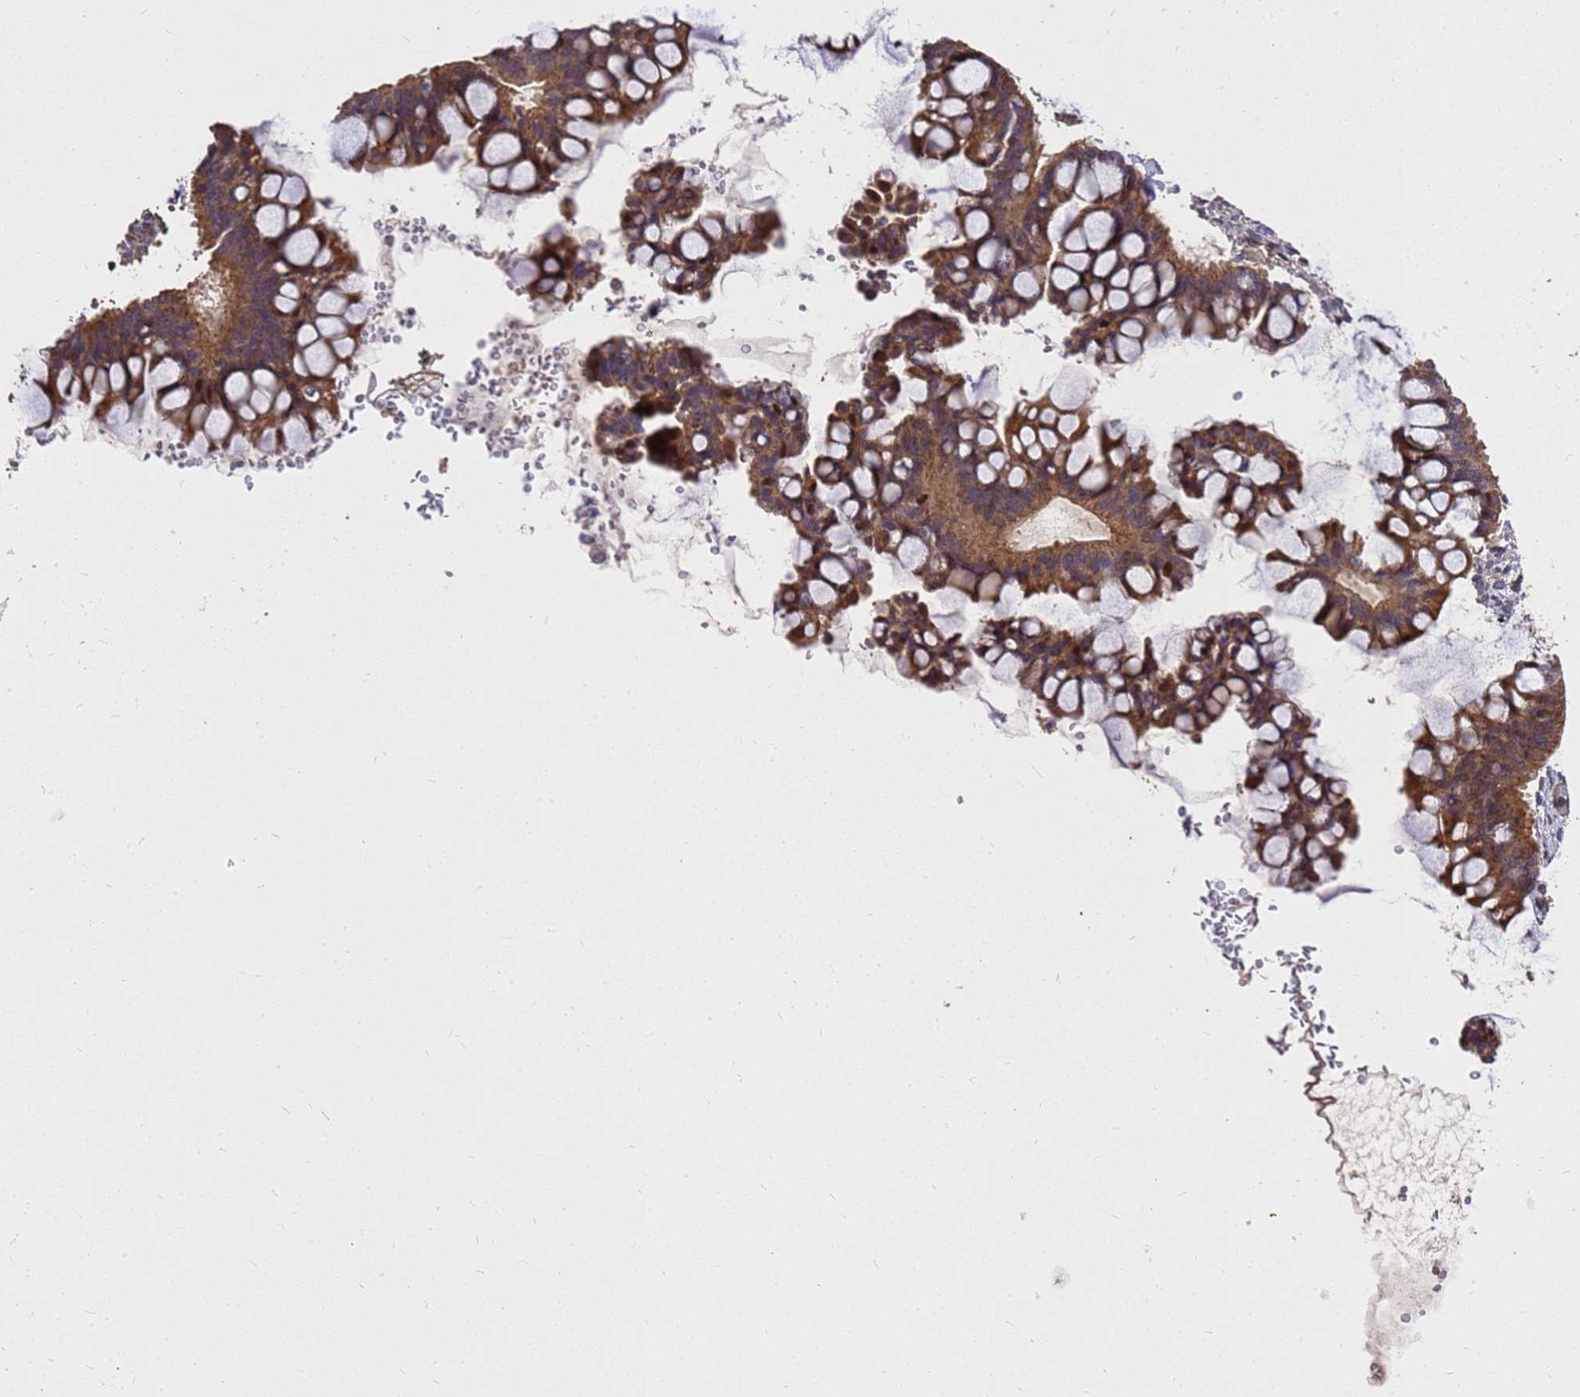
{"staining": {"intensity": "moderate", "quantity": ">75%", "location": "cytoplasmic/membranous"}, "tissue": "ovarian cancer", "cell_type": "Tumor cells", "image_type": "cancer", "snomed": [{"axis": "morphology", "description": "Cystadenocarcinoma, mucinous, NOS"}, {"axis": "topography", "description": "Ovary"}], "caption": "Protein staining of ovarian cancer (mucinous cystadenocarcinoma) tissue displays moderate cytoplasmic/membranous staining in about >75% of tumor cells.", "gene": "RSPRY1", "patient": {"sex": "female", "age": 73}}